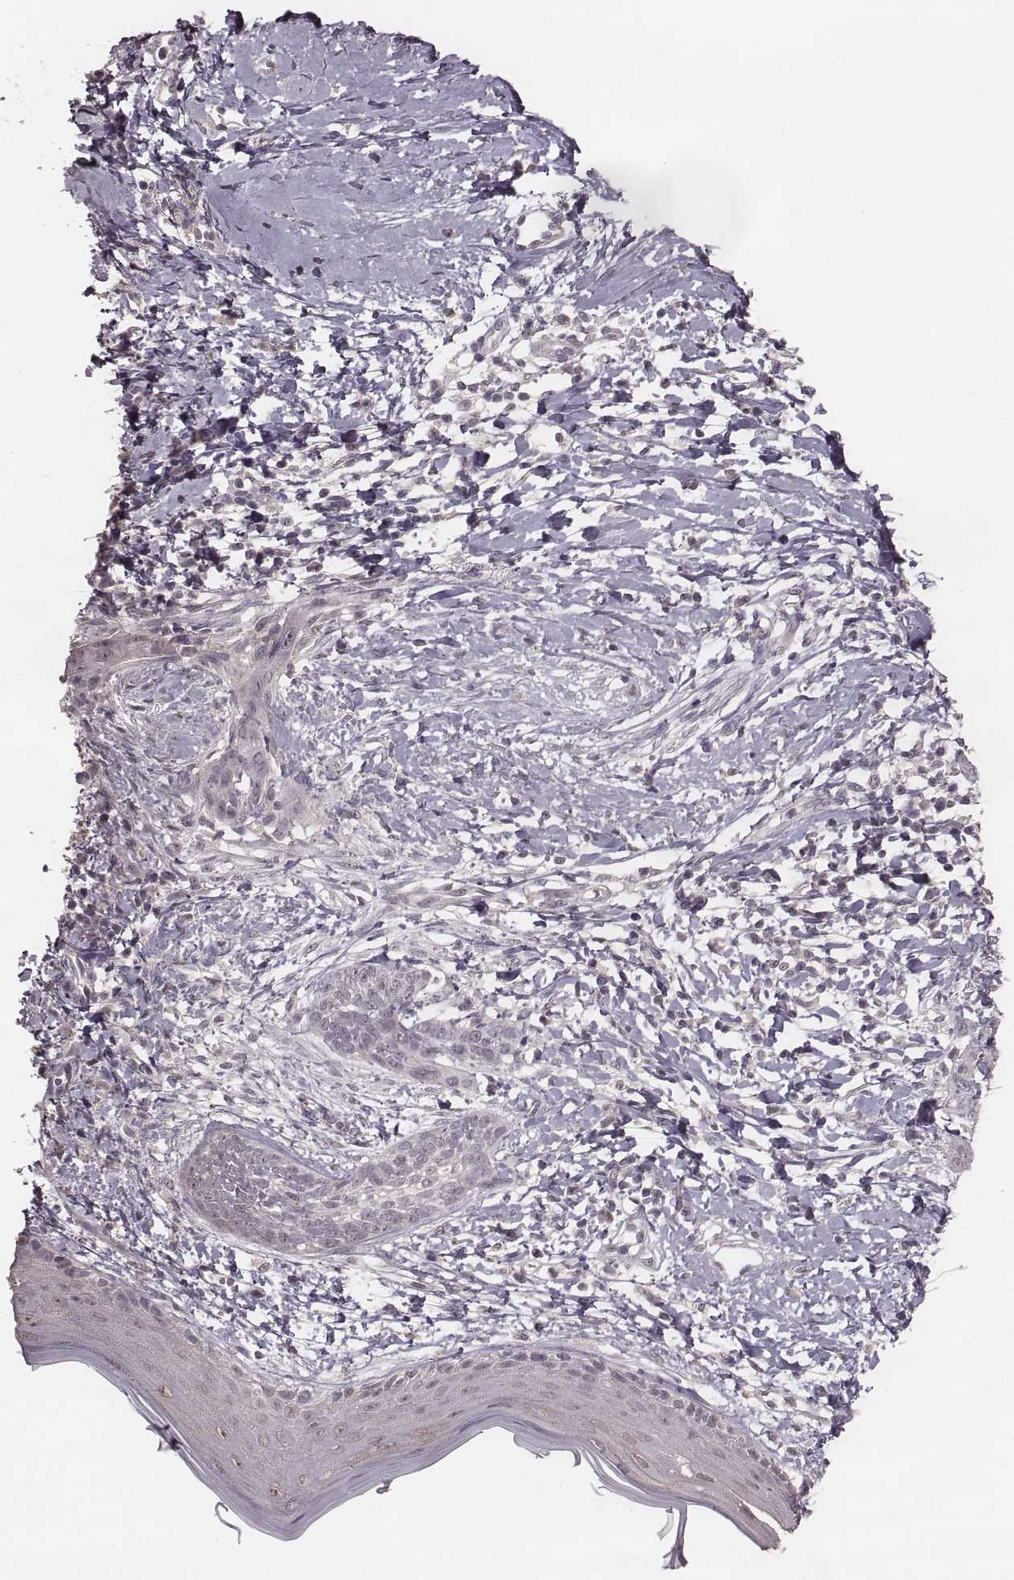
{"staining": {"intensity": "negative", "quantity": "none", "location": "none"}, "tissue": "skin cancer", "cell_type": "Tumor cells", "image_type": "cancer", "snomed": [{"axis": "morphology", "description": "Normal tissue, NOS"}, {"axis": "morphology", "description": "Basal cell carcinoma"}, {"axis": "topography", "description": "Skin"}], "caption": "Human skin cancer (basal cell carcinoma) stained for a protein using immunohistochemistry displays no expression in tumor cells.", "gene": "LY6K", "patient": {"sex": "male", "age": 84}}